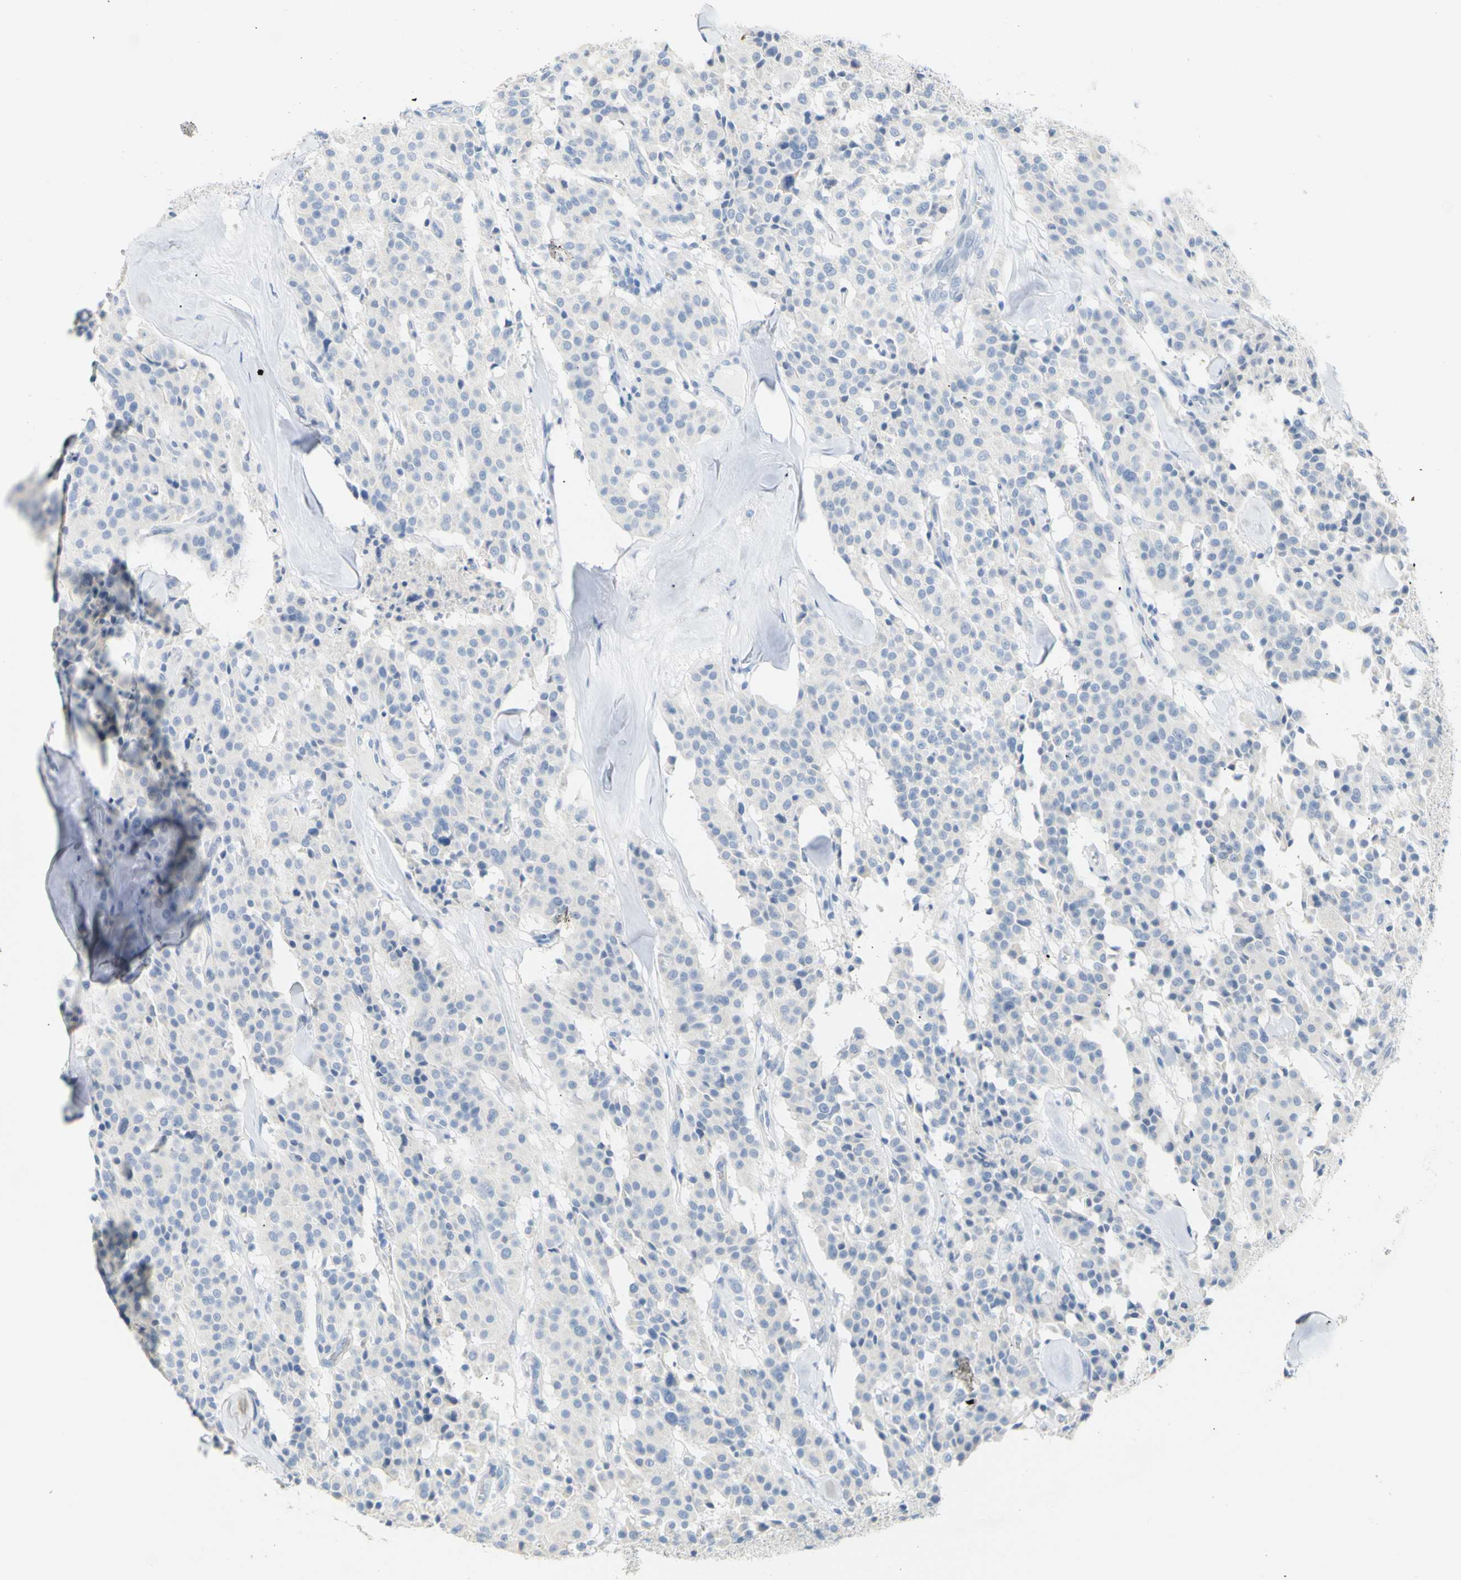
{"staining": {"intensity": "negative", "quantity": "none", "location": "none"}, "tissue": "carcinoid", "cell_type": "Tumor cells", "image_type": "cancer", "snomed": [{"axis": "morphology", "description": "Carcinoid, malignant, NOS"}, {"axis": "topography", "description": "Lung"}], "caption": "Carcinoid (malignant) was stained to show a protein in brown. There is no significant expression in tumor cells.", "gene": "OPN1SW", "patient": {"sex": "male", "age": 30}}